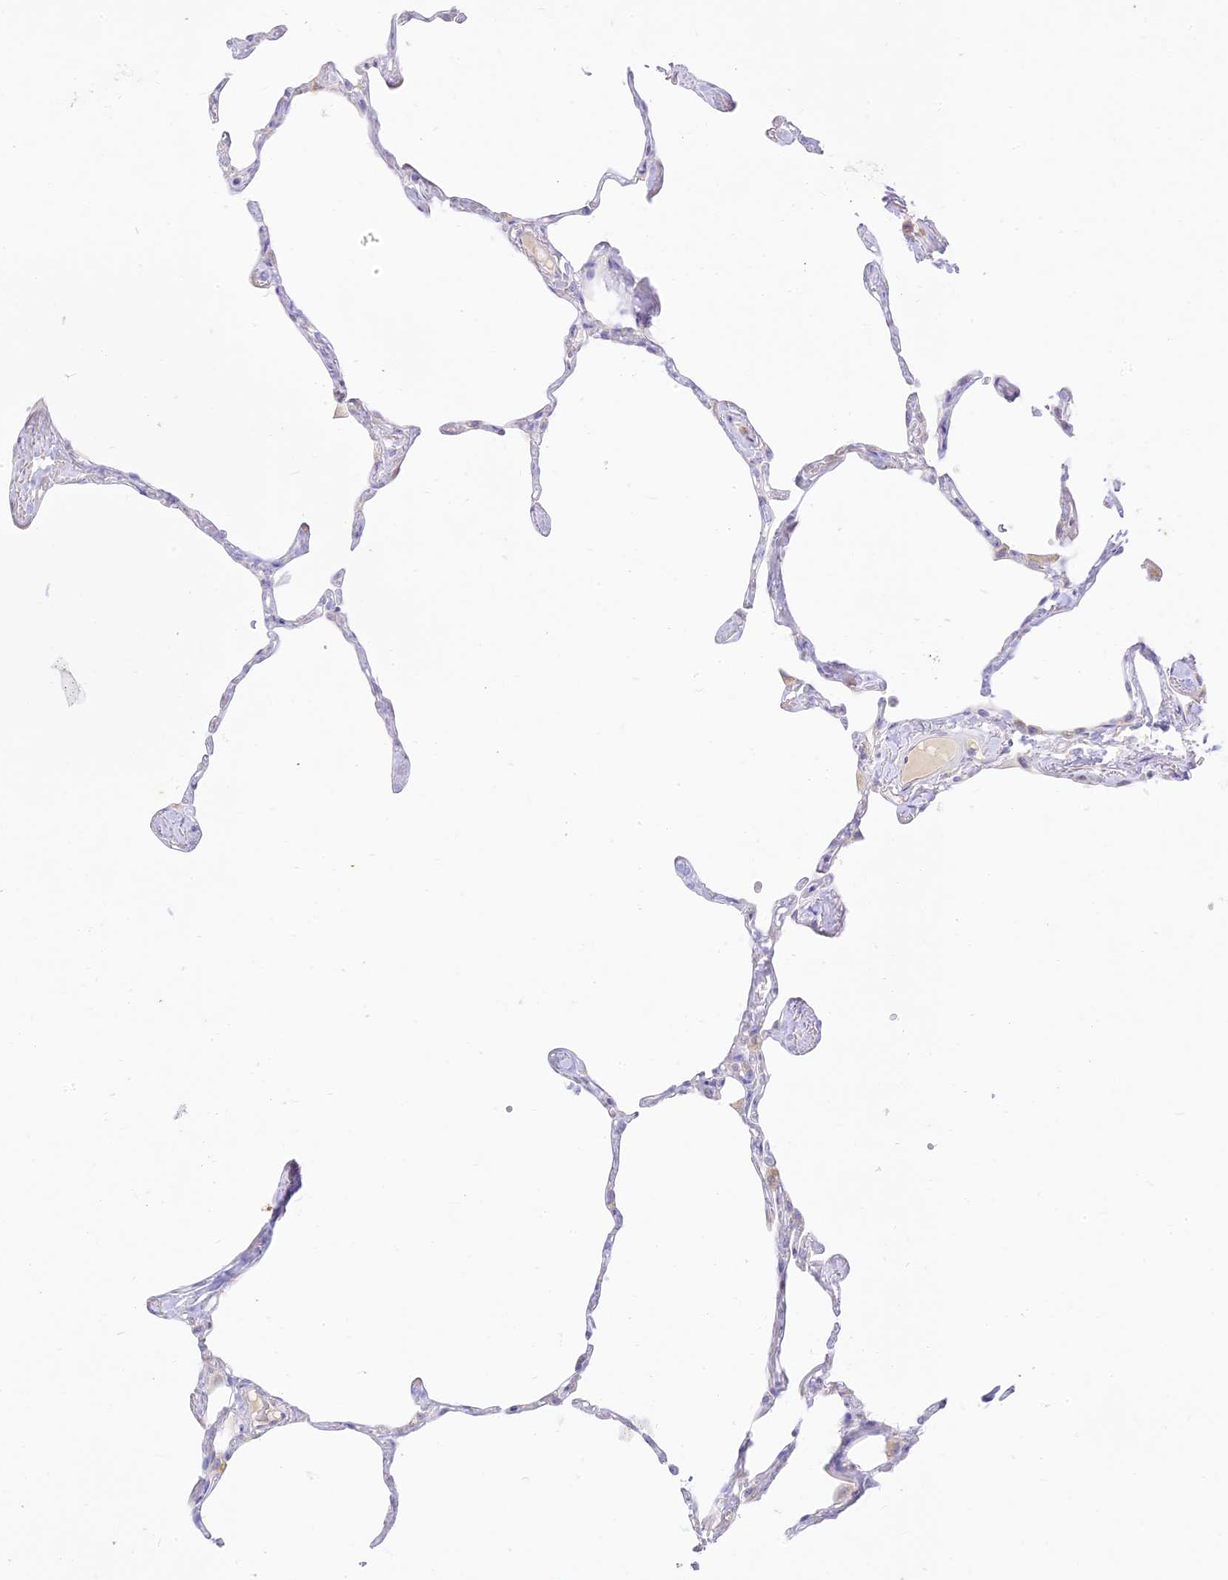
{"staining": {"intensity": "negative", "quantity": "none", "location": "none"}, "tissue": "lung", "cell_type": "Alveolar cells", "image_type": "normal", "snomed": [{"axis": "morphology", "description": "Normal tissue, NOS"}, {"axis": "topography", "description": "Lung"}], "caption": "Histopathology image shows no significant protein expression in alveolar cells of normal lung. The staining was performed using DAB to visualize the protein expression in brown, while the nuclei were stained in blue with hematoxylin (Magnification: 20x).", "gene": "SEC13", "patient": {"sex": "male", "age": 65}}